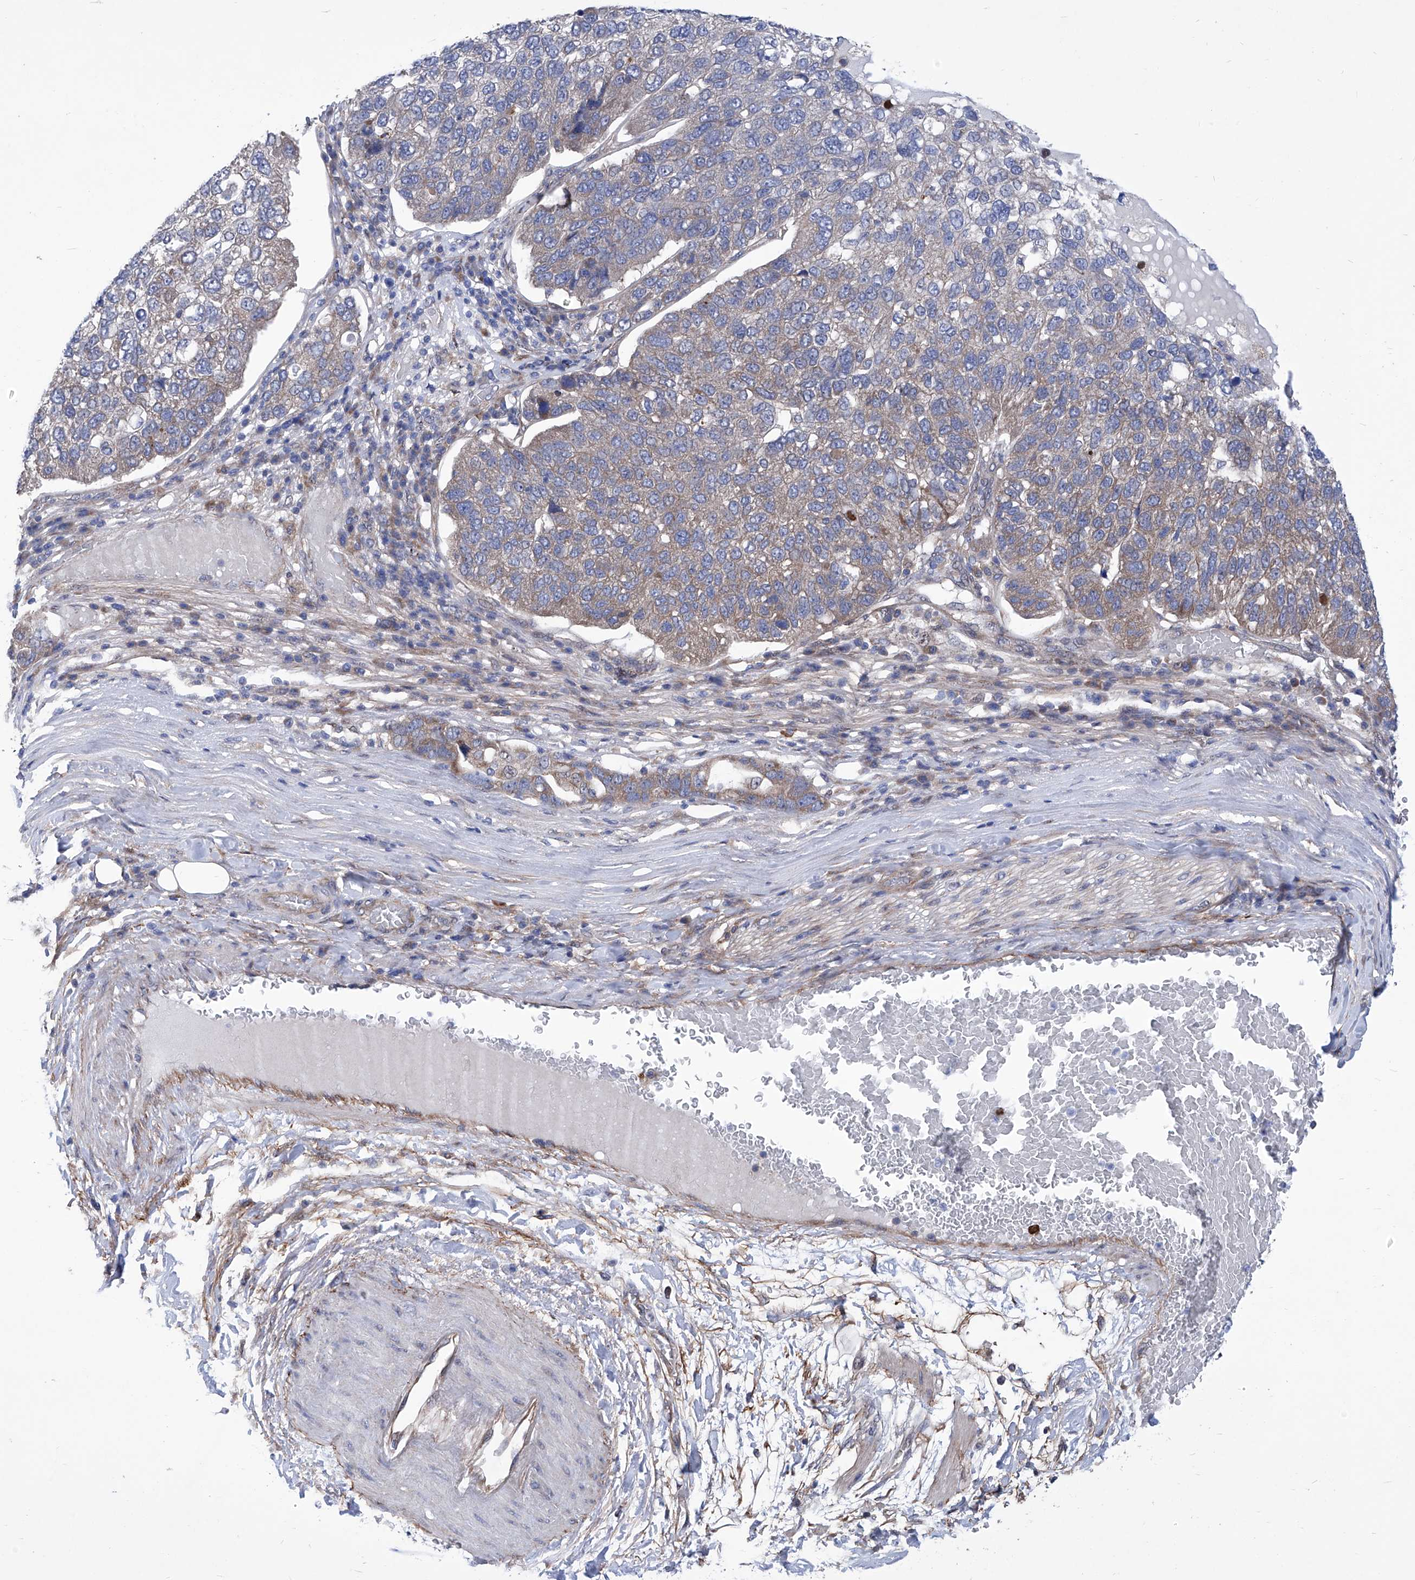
{"staining": {"intensity": "moderate", "quantity": "<25%", "location": "cytoplasmic/membranous"}, "tissue": "pancreatic cancer", "cell_type": "Tumor cells", "image_type": "cancer", "snomed": [{"axis": "morphology", "description": "Adenocarcinoma, NOS"}, {"axis": "topography", "description": "Pancreas"}], "caption": "The micrograph shows staining of pancreatic adenocarcinoma, revealing moderate cytoplasmic/membranous protein positivity (brown color) within tumor cells.", "gene": "KTI12", "patient": {"sex": "female", "age": 61}}